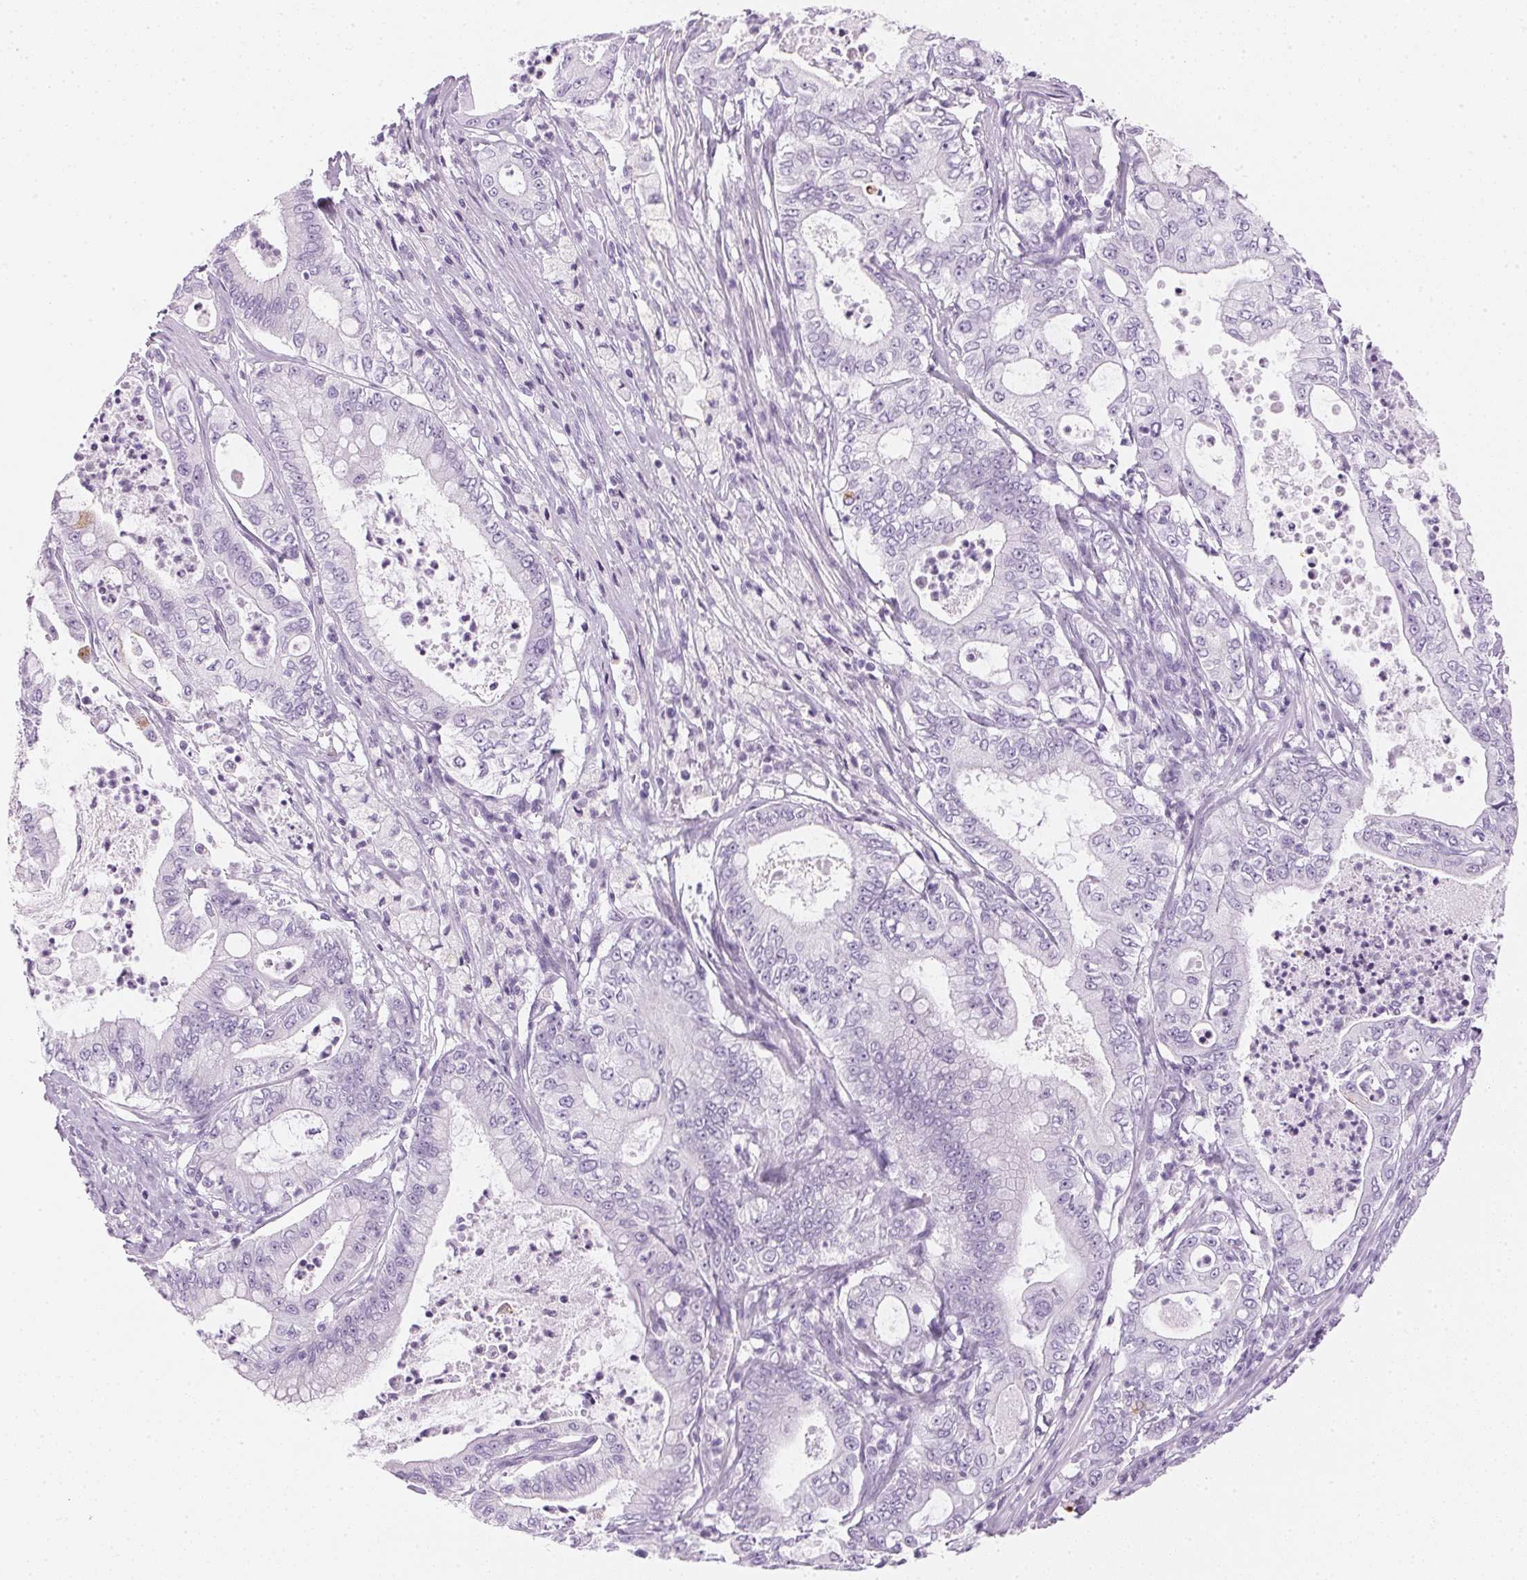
{"staining": {"intensity": "negative", "quantity": "none", "location": "none"}, "tissue": "pancreatic cancer", "cell_type": "Tumor cells", "image_type": "cancer", "snomed": [{"axis": "morphology", "description": "Adenocarcinoma, NOS"}, {"axis": "topography", "description": "Pancreas"}], "caption": "Tumor cells are negative for brown protein staining in pancreatic cancer (adenocarcinoma).", "gene": "IGFBP1", "patient": {"sex": "male", "age": 71}}